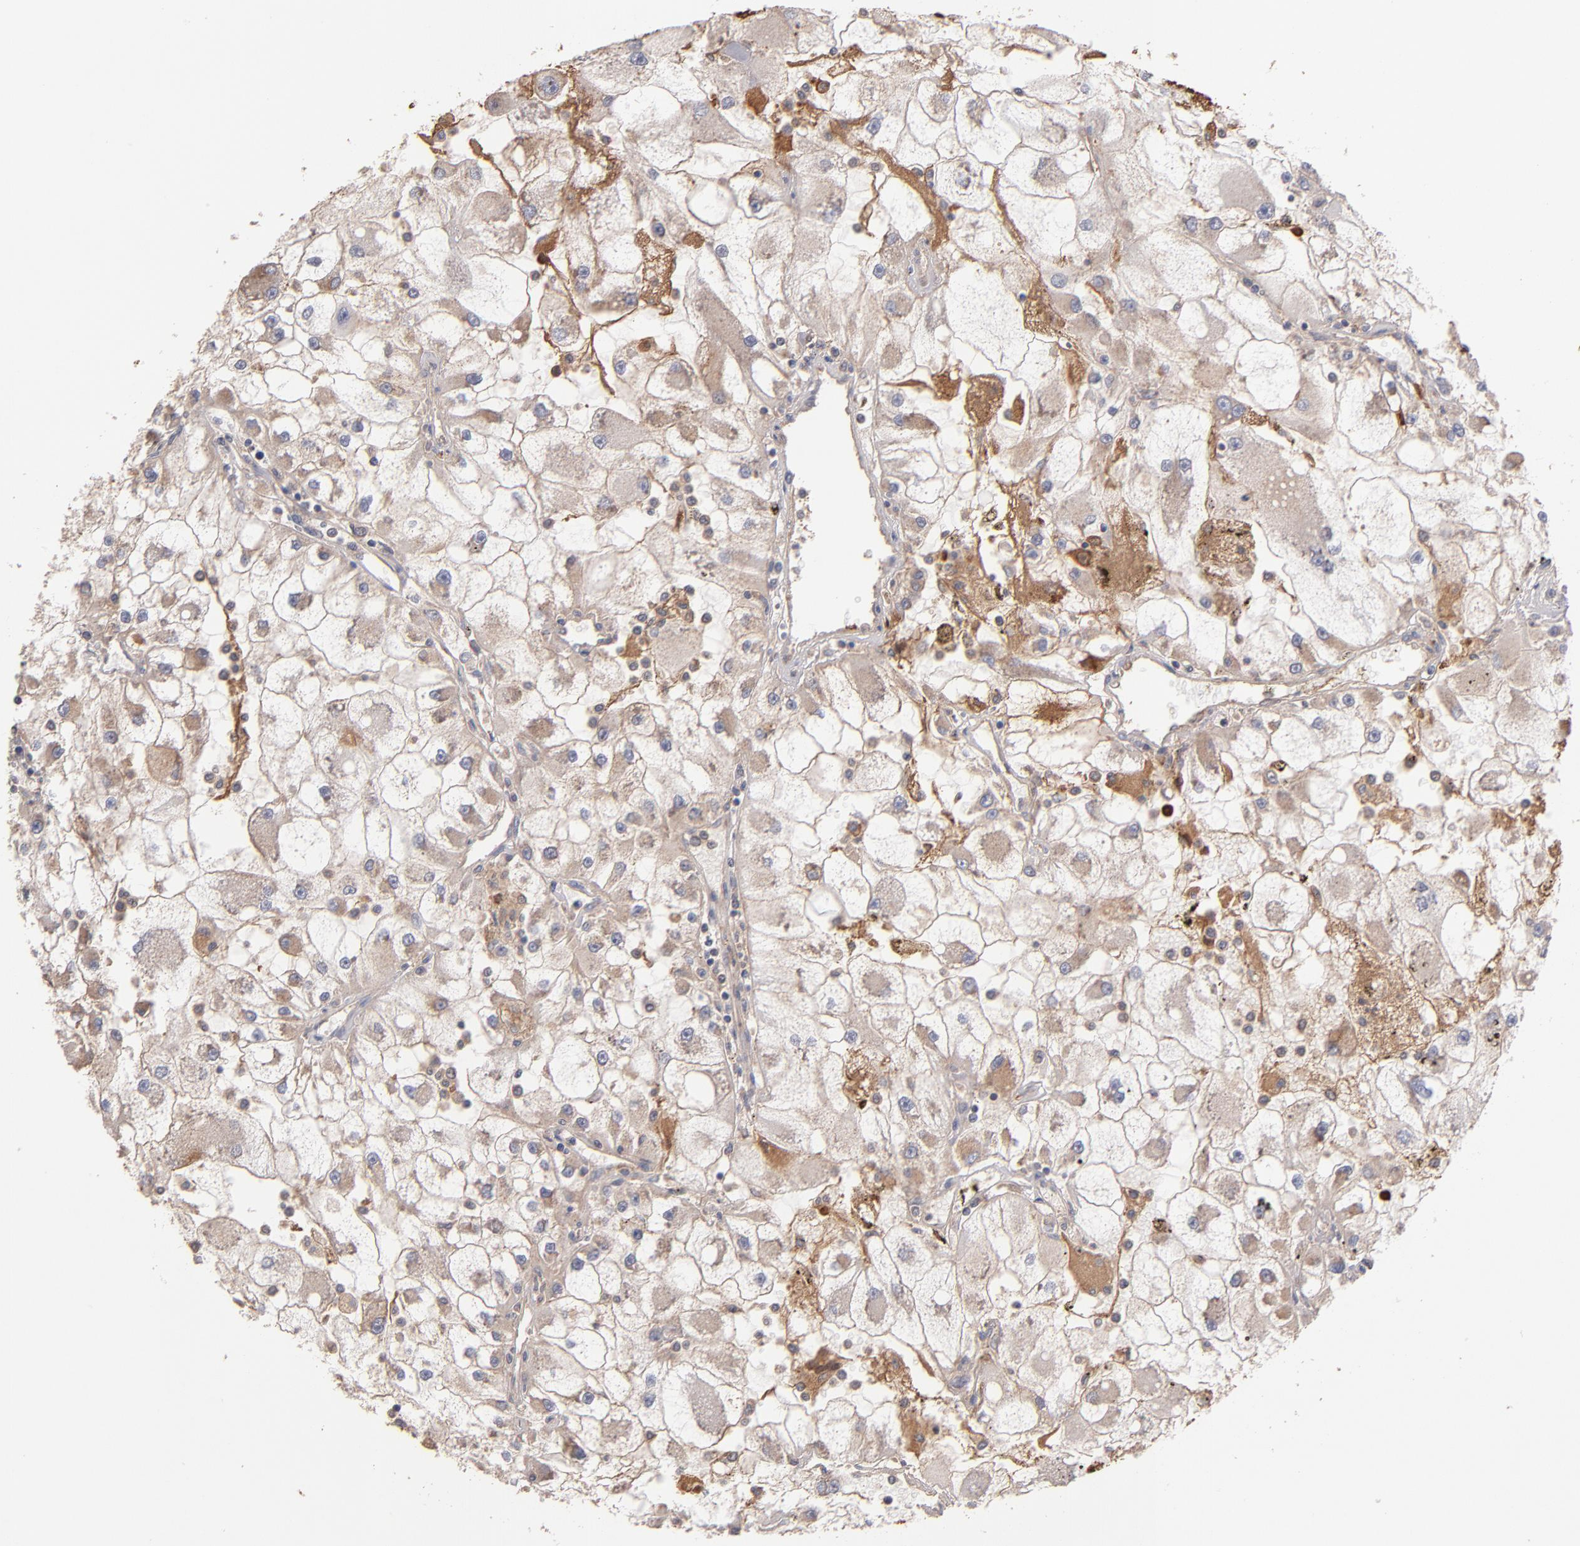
{"staining": {"intensity": "weak", "quantity": "25%-75%", "location": "cytoplasmic/membranous"}, "tissue": "renal cancer", "cell_type": "Tumor cells", "image_type": "cancer", "snomed": [{"axis": "morphology", "description": "Adenocarcinoma, NOS"}, {"axis": "topography", "description": "Kidney"}], "caption": "Immunohistochemistry of renal cancer (adenocarcinoma) demonstrates low levels of weak cytoplasmic/membranous positivity in about 25%-75% of tumor cells.", "gene": "DACT1", "patient": {"sex": "female", "age": 73}}